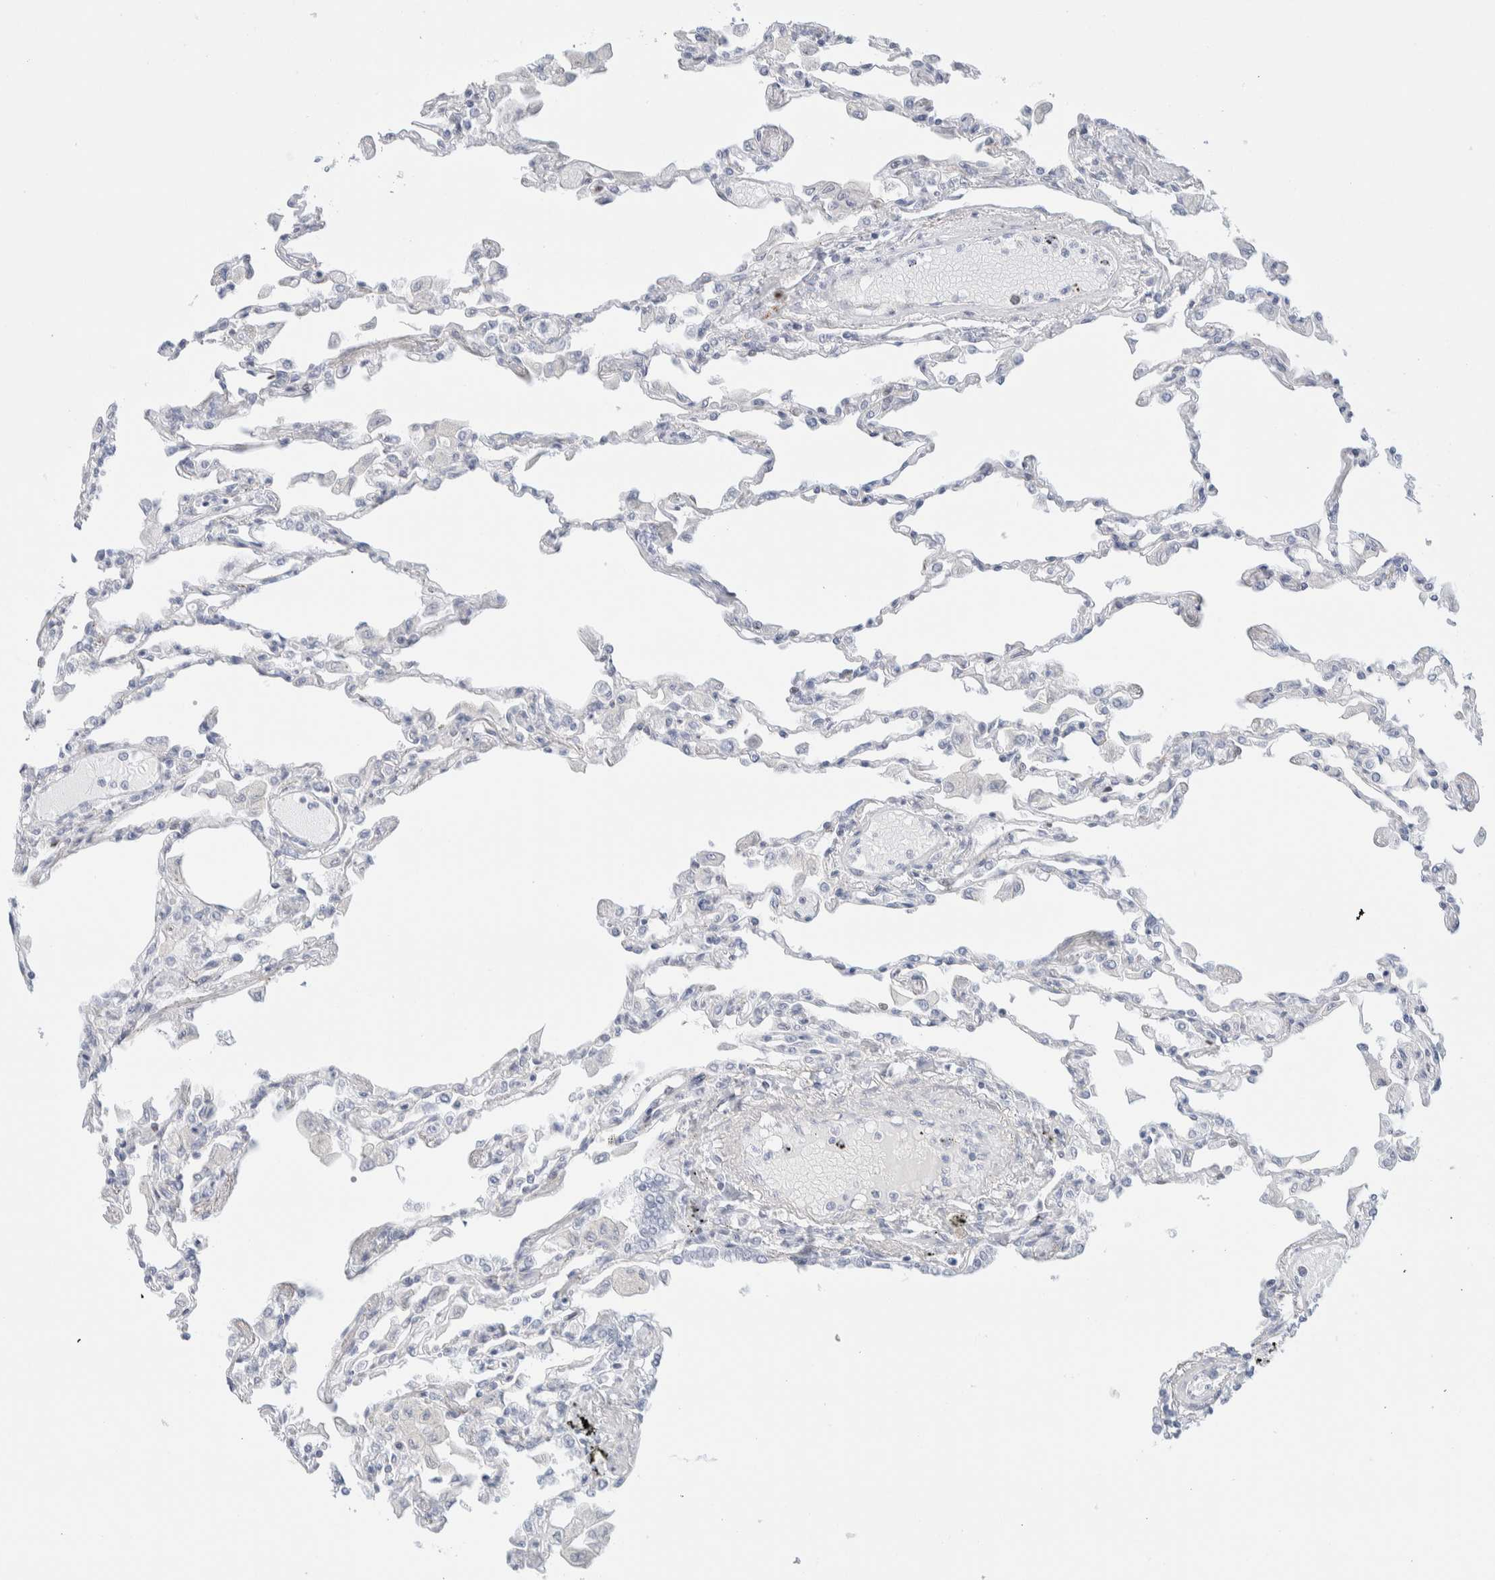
{"staining": {"intensity": "negative", "quantity": "none", "location": "none"}, "tissue": "lung", "cell_type": "Alveolar cells", "image_type": "normal", "snomed": [{"axis": "morphology", "description": "Normal tissue, NOS"}, {"axis": "topography", "description": "Bronchus"}, {"axis": "topography", "description": "Lung"}], "caption": "DAB (3,3'-diaminobenzidine) immunohistochemical staining of unremarkable lung reveals no significant positivity in alveolar cells.", "gene": "ATCAY", "patient": {"sex": "female", "age": 49}}